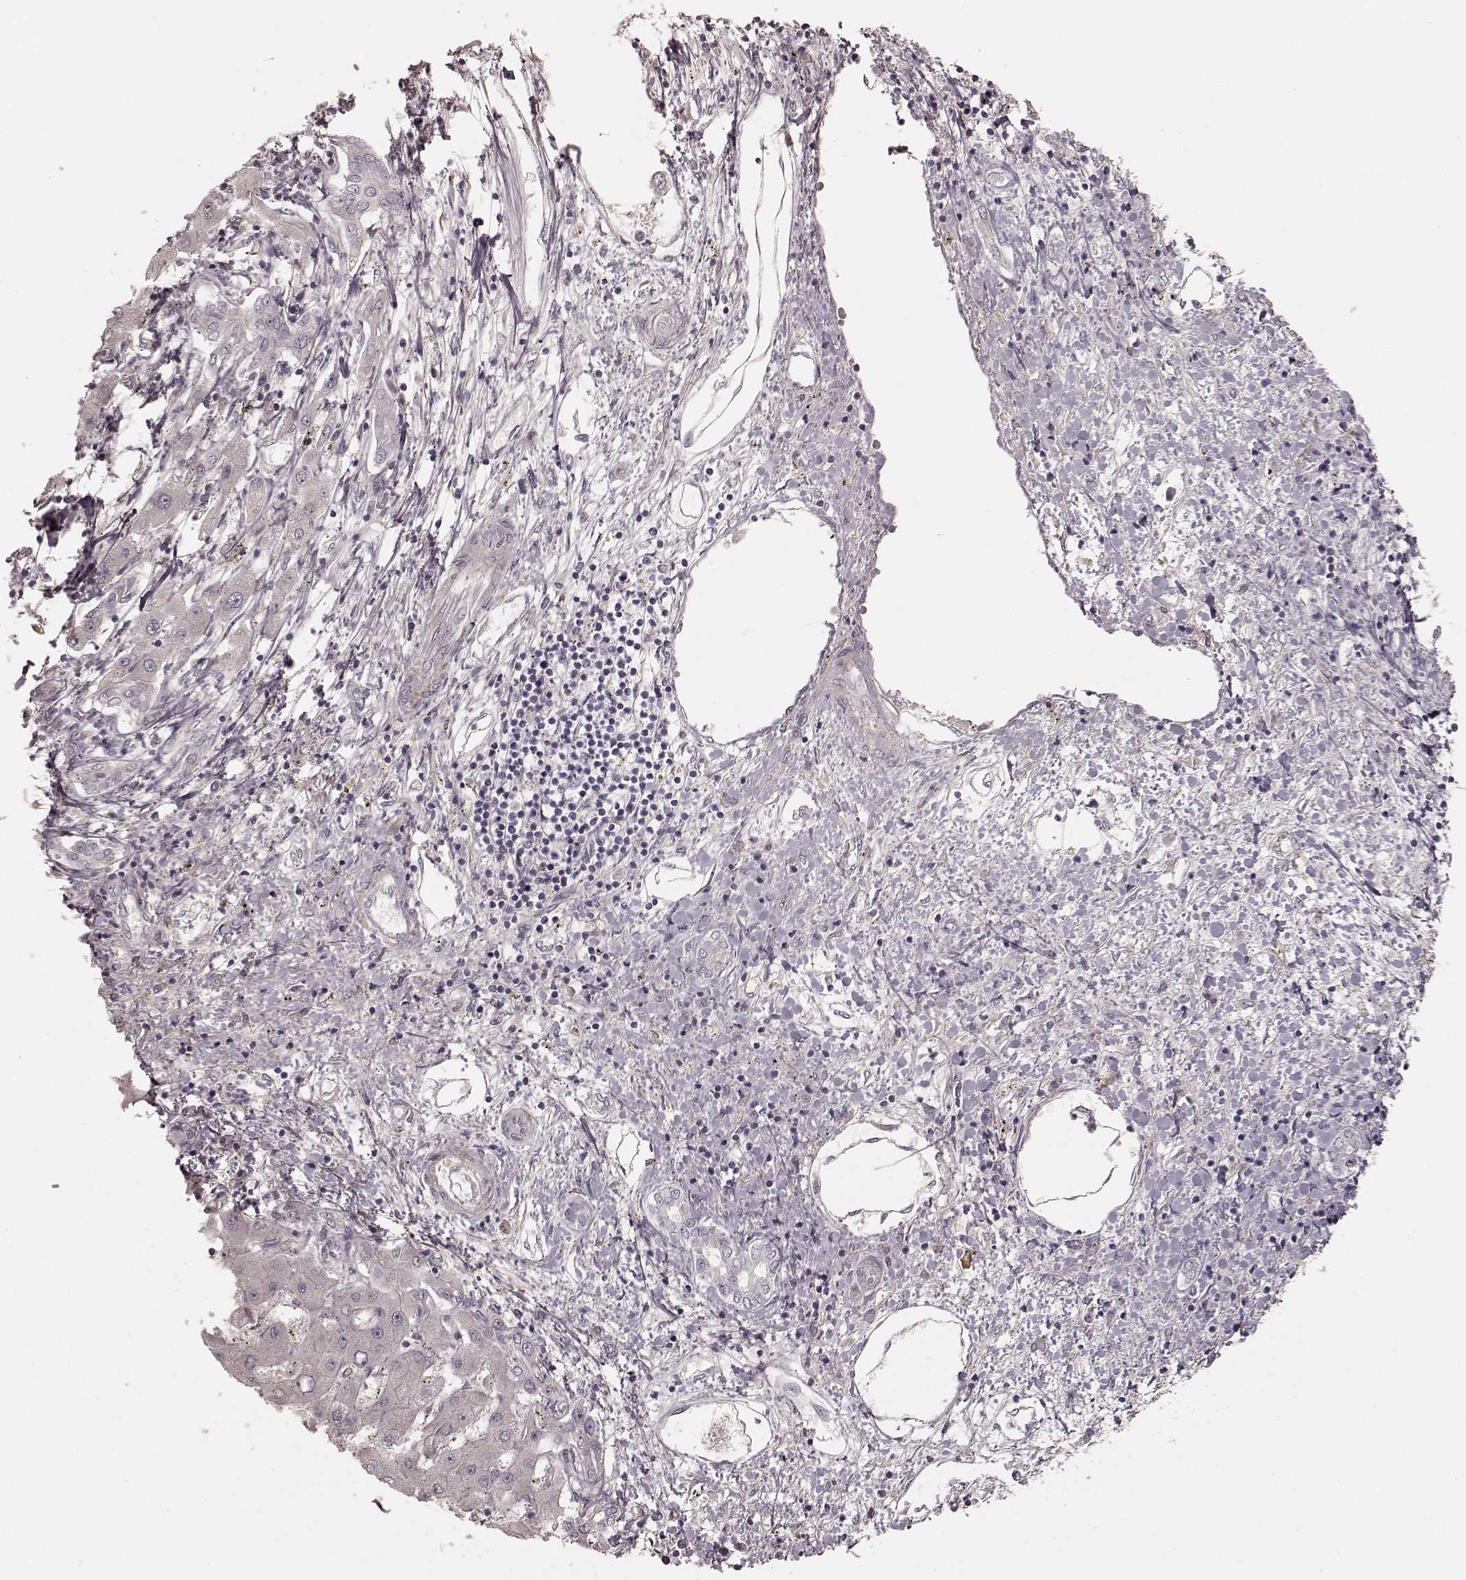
{"staining": {"intensity": "negative", "quantity": "none", "location": "none"}, "tissue": "liver cancer", "cell_type": "Tumor cells", "image_type": "cancer", "snomed": [{"axis": "morphology", "description": "Carcinoma, Hepatocellular, NOS"}, {"axis": "topography", "description": "Liver"}], "caption": "Liver cancer was stained to show a protein in brown. There is no significant expression in tumor cells.", "gene": "KCNJ9", "patient": {"sex": "male", "age": 56}}